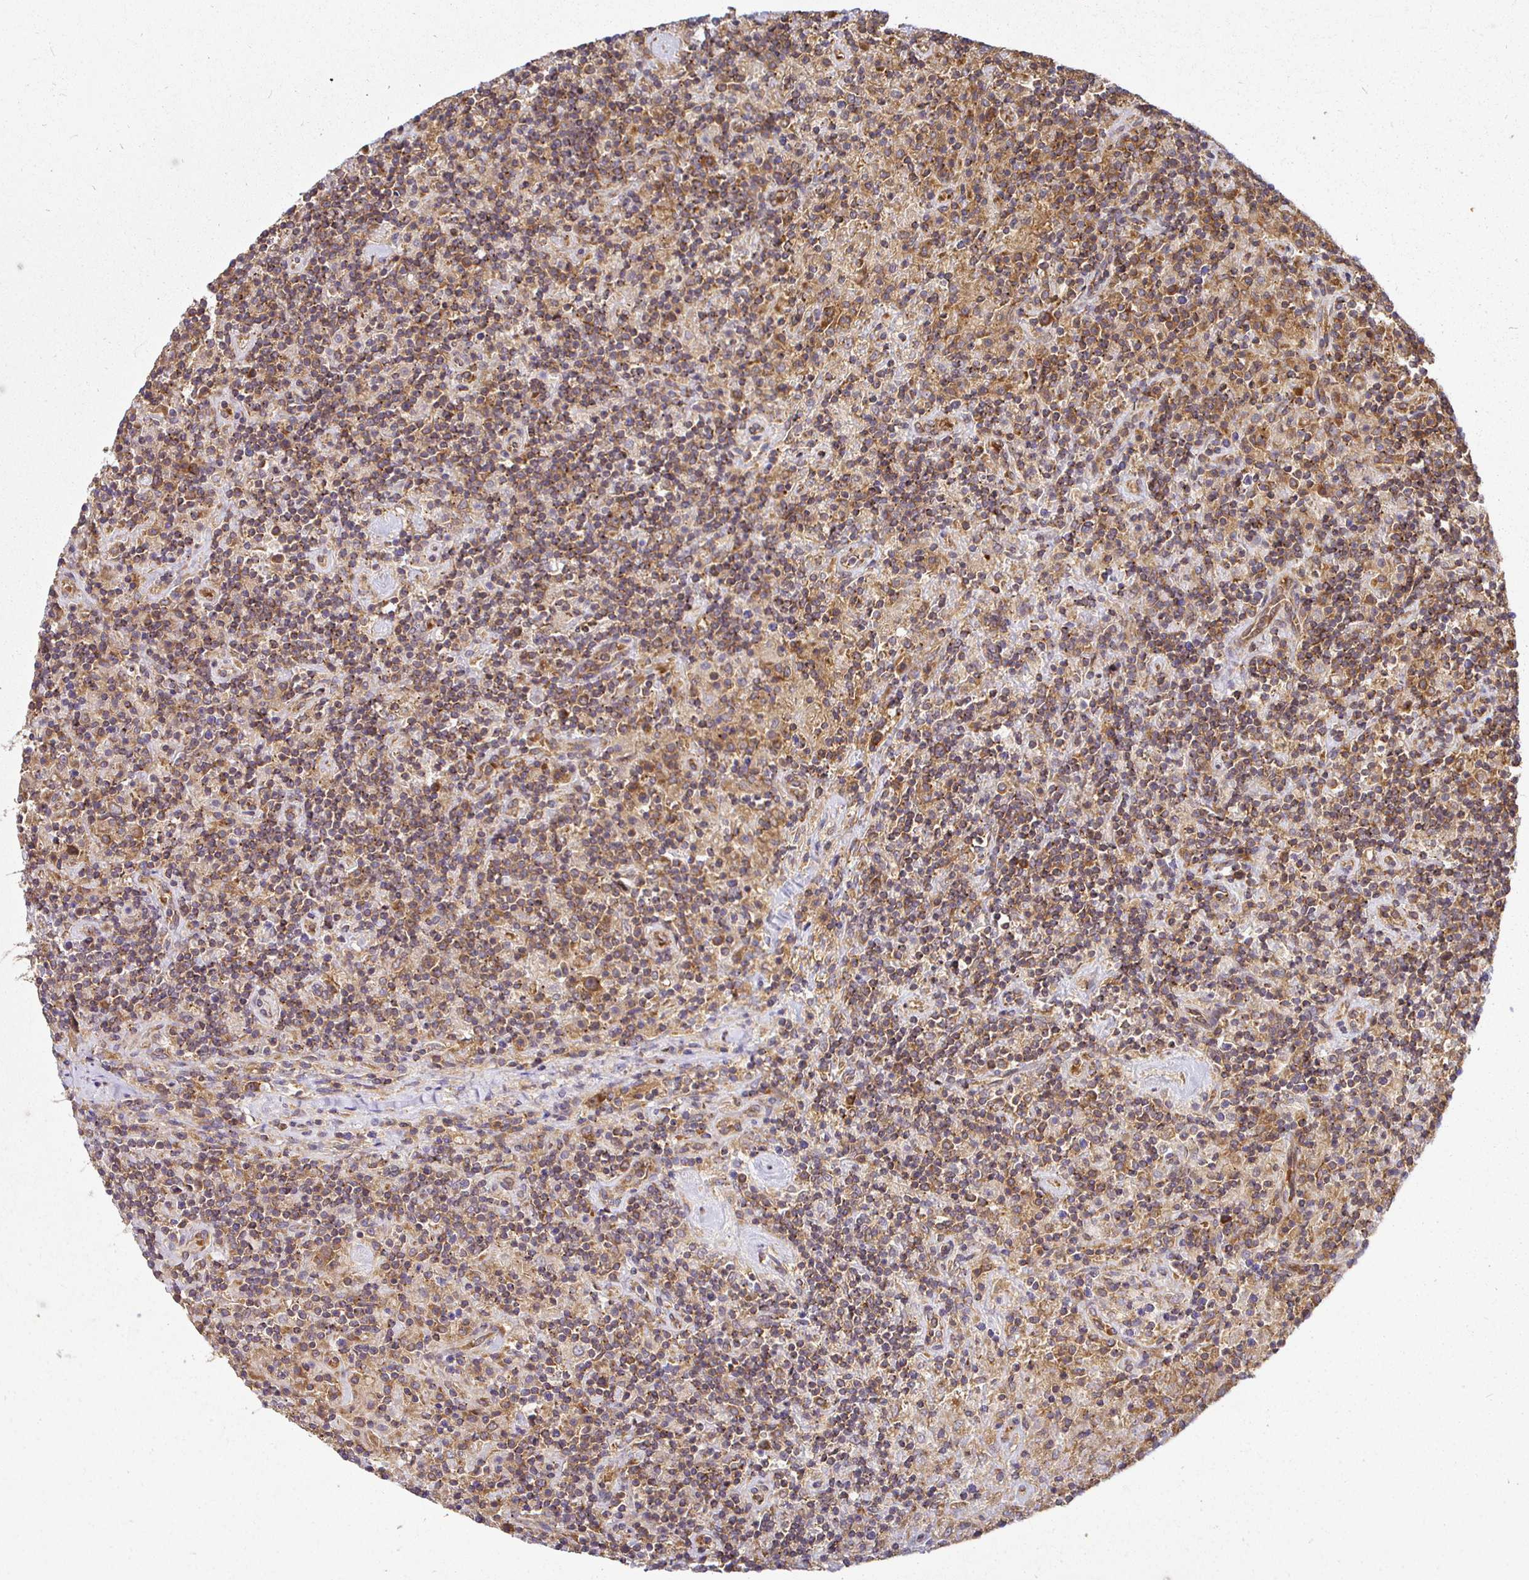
{"staining": {"intensity": "negative", "quantity": "none", "location": "none"}, "tissue": "lymphoma", "cell_type": "Tumor cells", "image_type": "cancer", "snomed": [{"axis": "morphology", "description": "Hodgkin's disease, NOS"}, {"axis": "topography", "description": "Thymus, NOS"}], "caption": "DAB immunohistochemical staining of Hodgkin's disease shows no significant staining in tumor cells.", "gene": "IRAK1", "patient": {"sex": "female", "age": 17}}